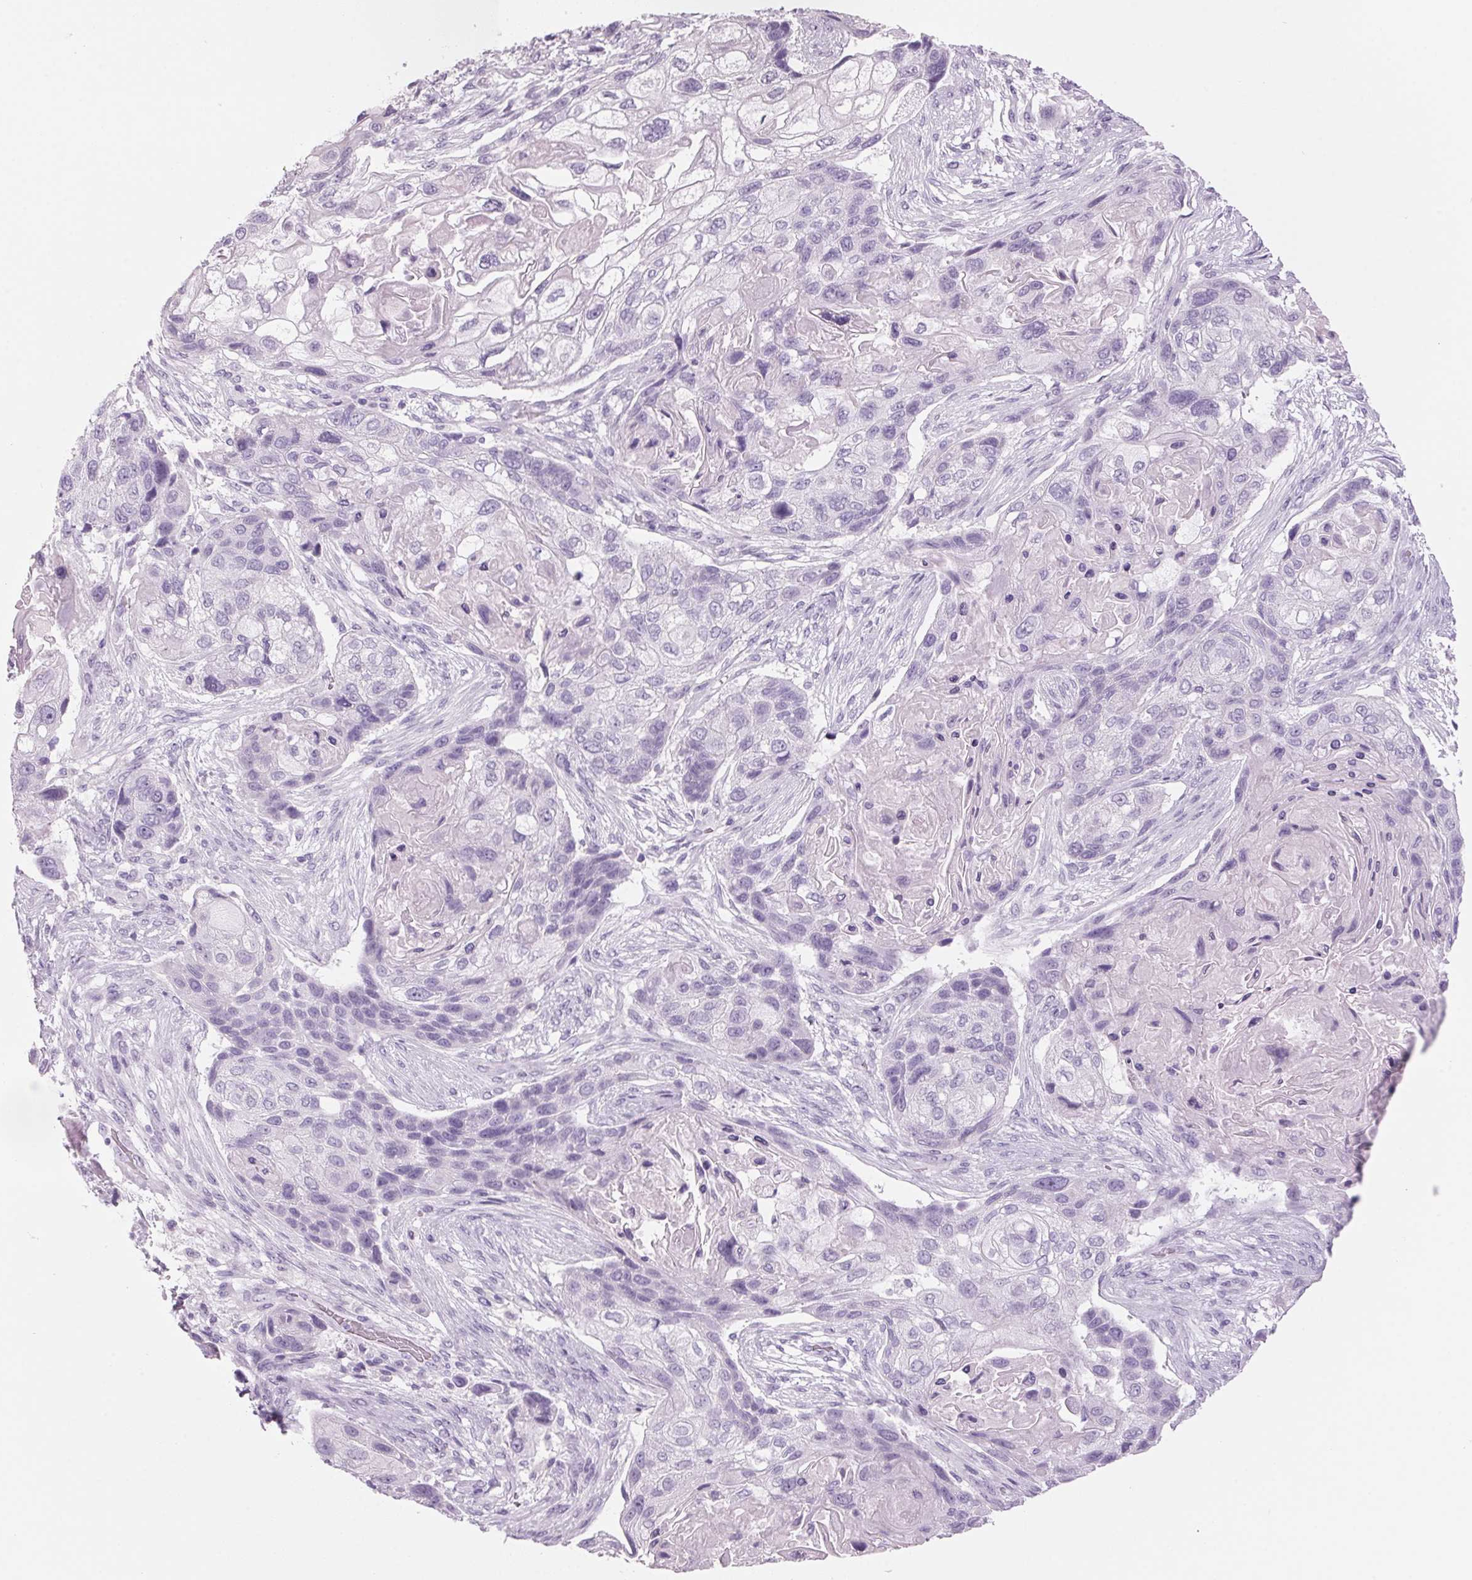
{"staining": {"intensity": "negative", "quantity": "none", "location": "none"}, "tissue": "lung cancer", "cell_type": "Tumor cells", "image_type": "cancer", "snomed": [{"axis": "morphology", "description": "Squamous cell carcinoma, NOS"}, {"axis": "topography", "description": "Lung"}], "caption": "This is a photomicrograph of IHC staining of lung squamous cell carcinoma, which shows no expression in tumor cells.", "gene": "ADAM20", "patient": {"sex": "male", "age": 69}}